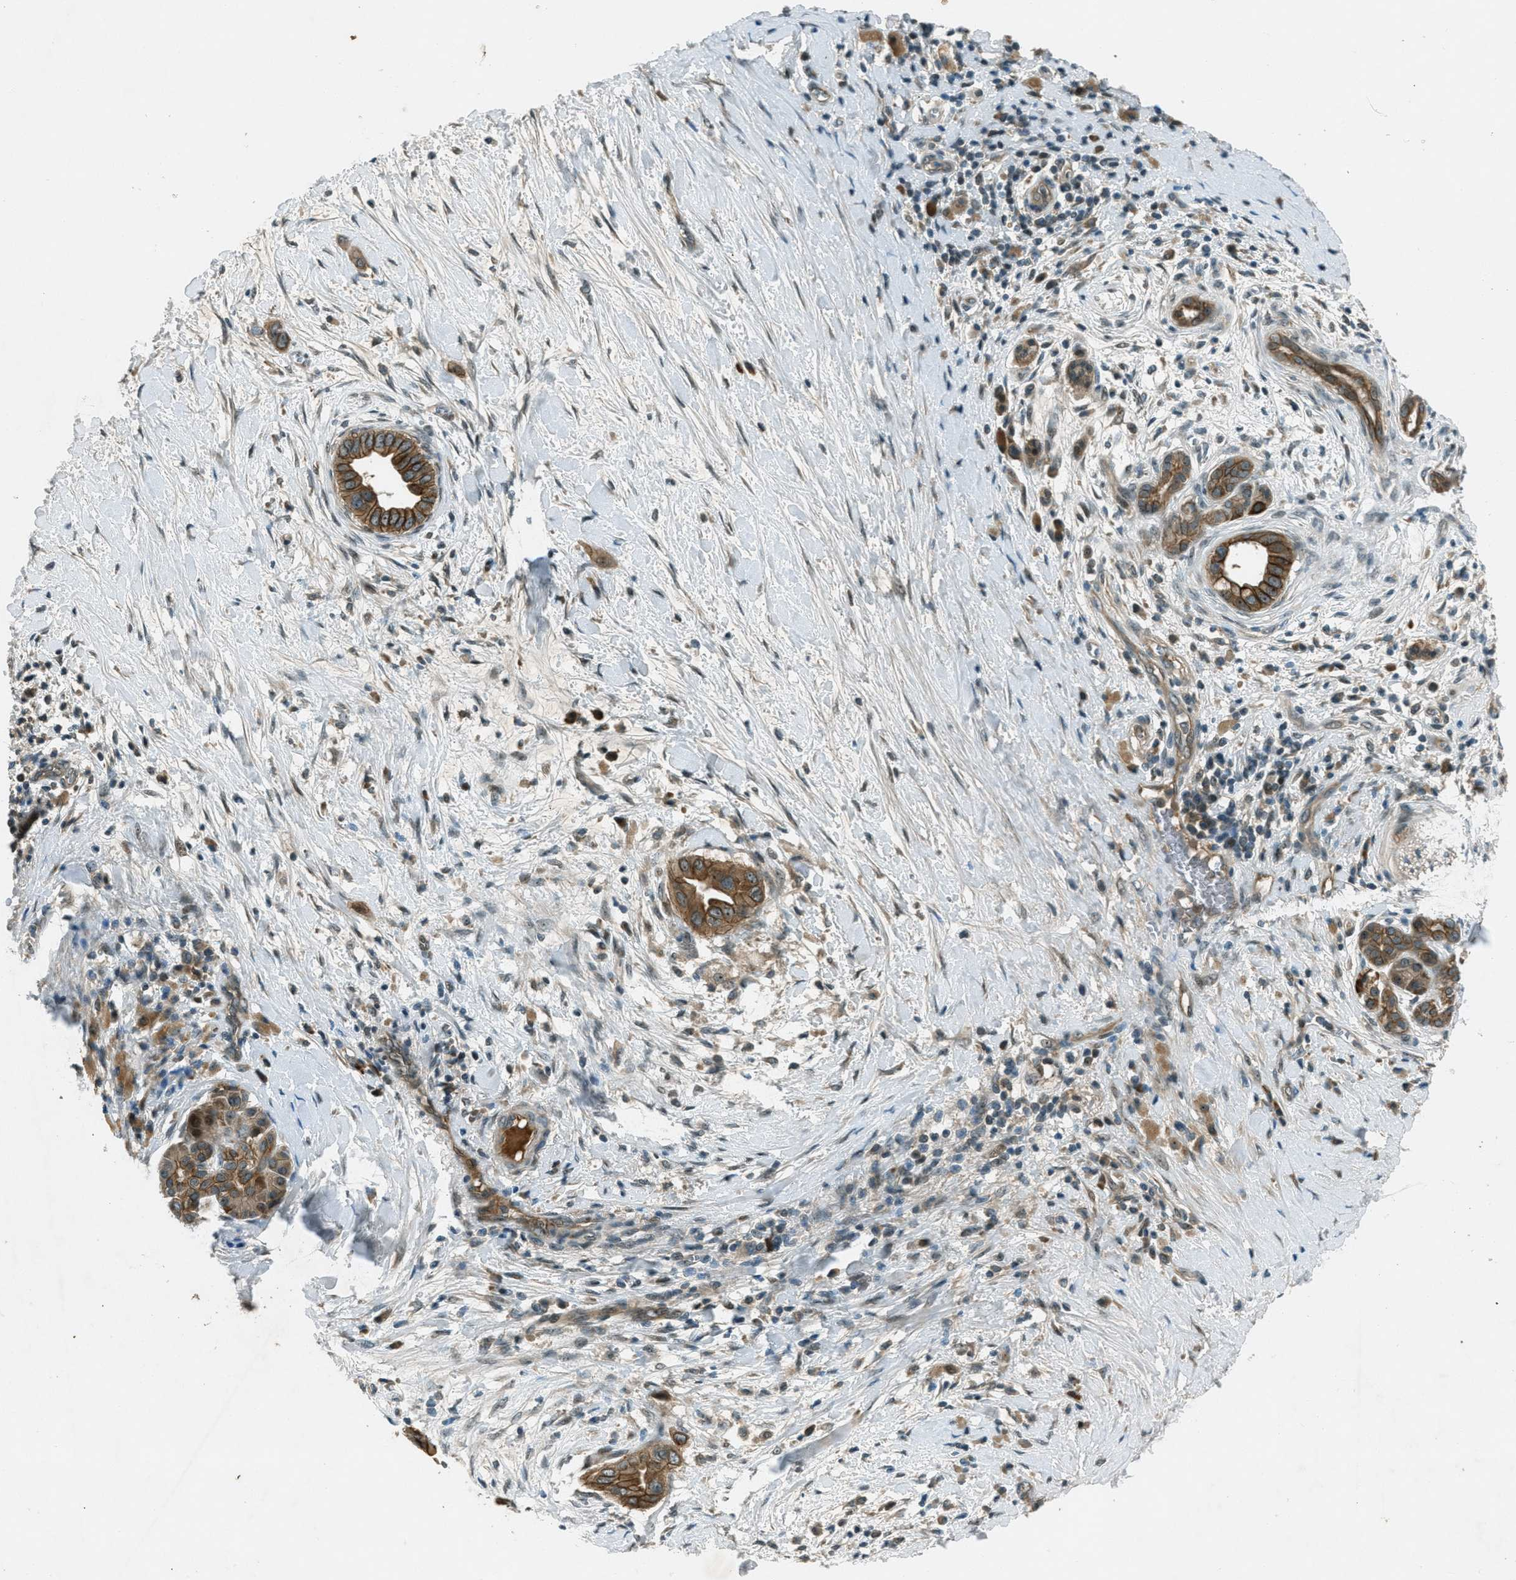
{"staining": {"intensity": "moderate", "quantity": ">75%", "location": "cytoplasmic/membranous"}, "tissue": "pancreatic cancer", "cell_type": "Tumor cells", "image_type": "cancer", "snomed": [{"axis": "morphology", "description": "Adenocarcinoma, NOS"}, {"axis": "topography", "description": "Pancreas"}], "caption": "A high-resolution image shows immunohistochemistry staining of adenocarcinoma (pancreatic), which displays moderate cytoplasmic/membranous staining in approximately >75% of tumor cells.", "gene": "STK11", "patient": {"sex": "male", "age": 55}}